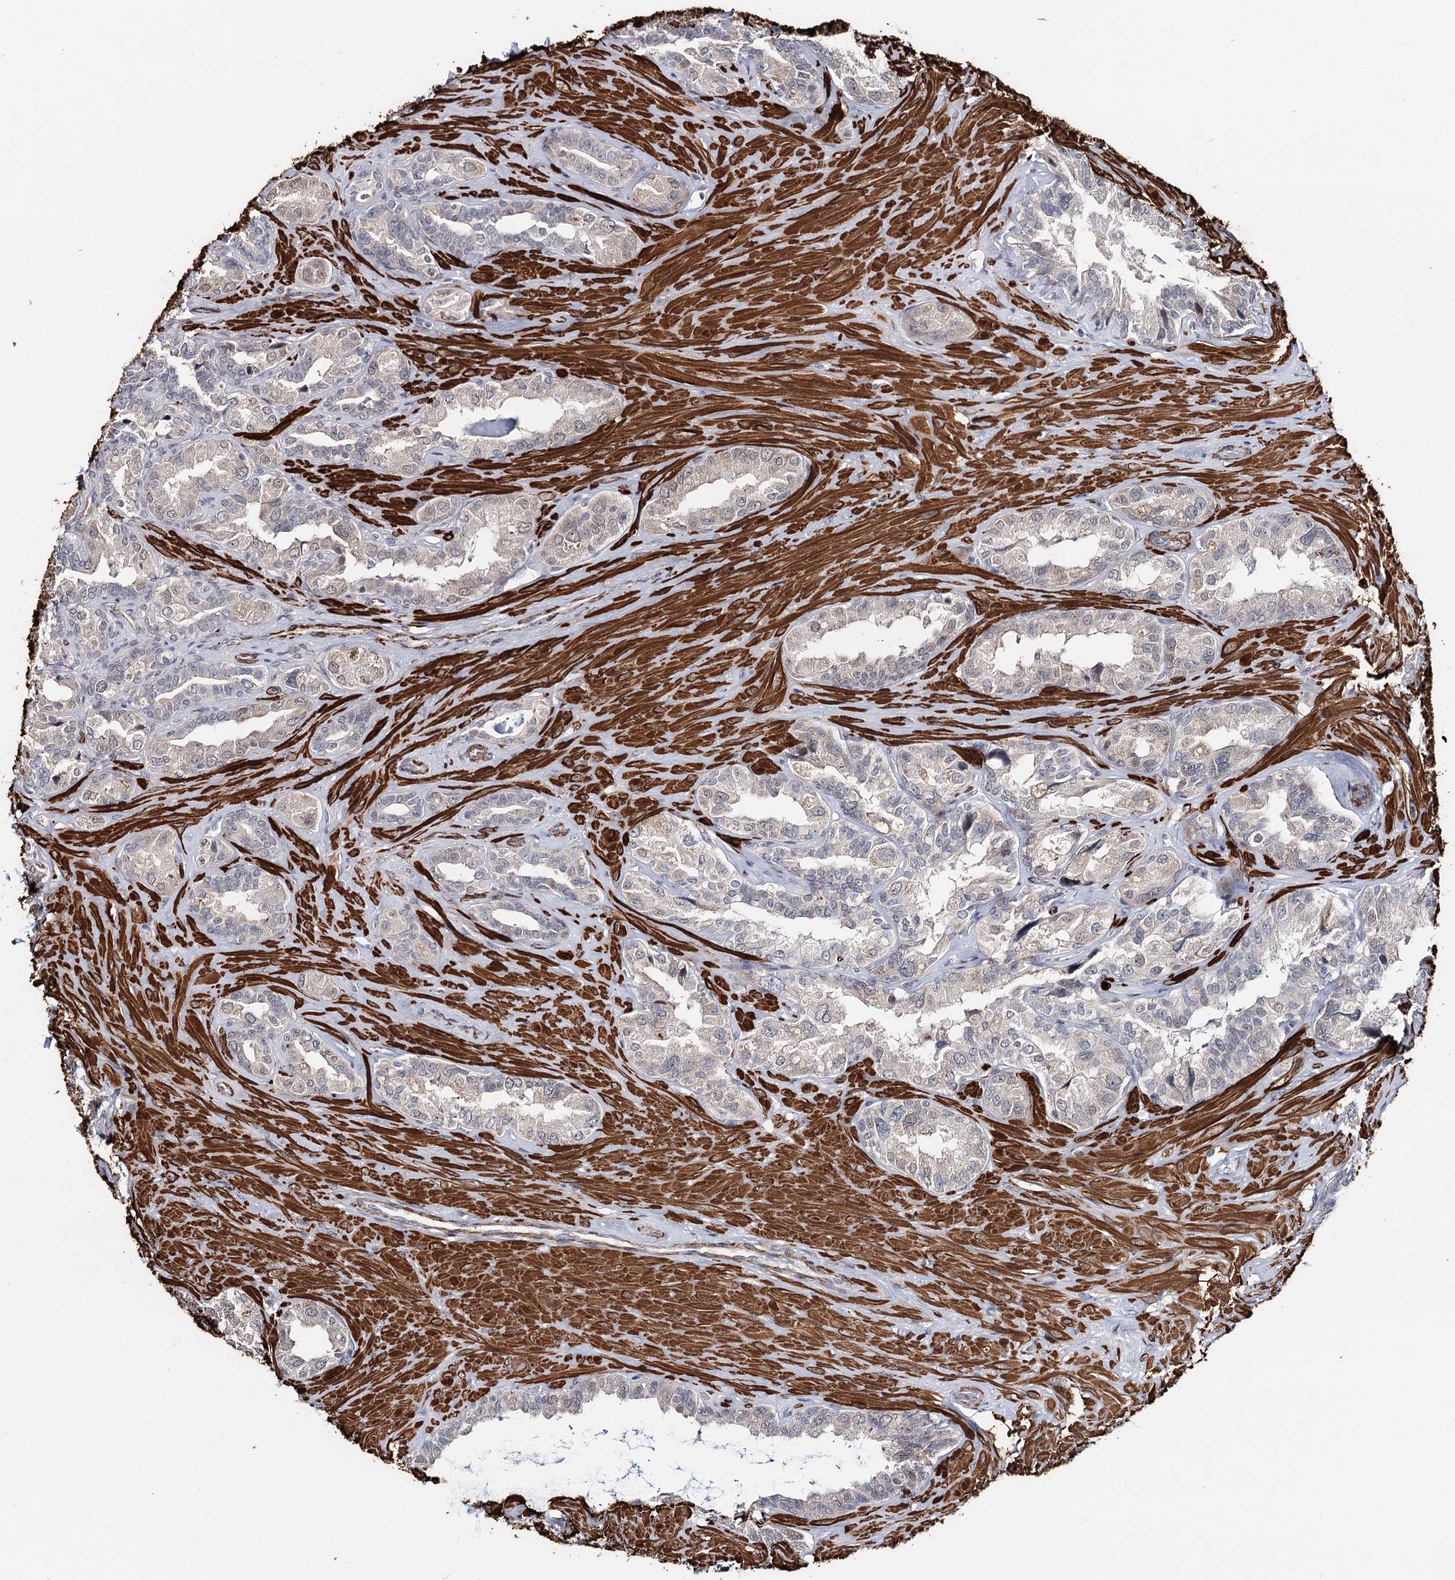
{"staining": {"intensity": "weak", "quantity": "<25%", "location": "cytoplasmic/membranous"}, "tissue": "seminal vesicle", "cell_type": "Glandular cells", "image_type": "normal", "snomed": [{"axis": "morphology", "description": "Normal tissue, NOS"}, {"axis": "topography", "description": "Seminal veicle"}, {"axis": "topography", "description": "Peripheral nerve tissue"}], "caption": "This micrograph is of normal seminal vesicle stained with IHC to label a protein in brown with the nuclei are counter-stained blue. There is no positivity in glandular cells. The staining was performed using DAB (3,3'-diaminobenzidine) to visualize the protein expression in brown, while the nuclei were stained in blue with hematoxylin (Magnification: 20x).", "gene": "CFAP46", "patient": {"sex": "male", "age": 67}}